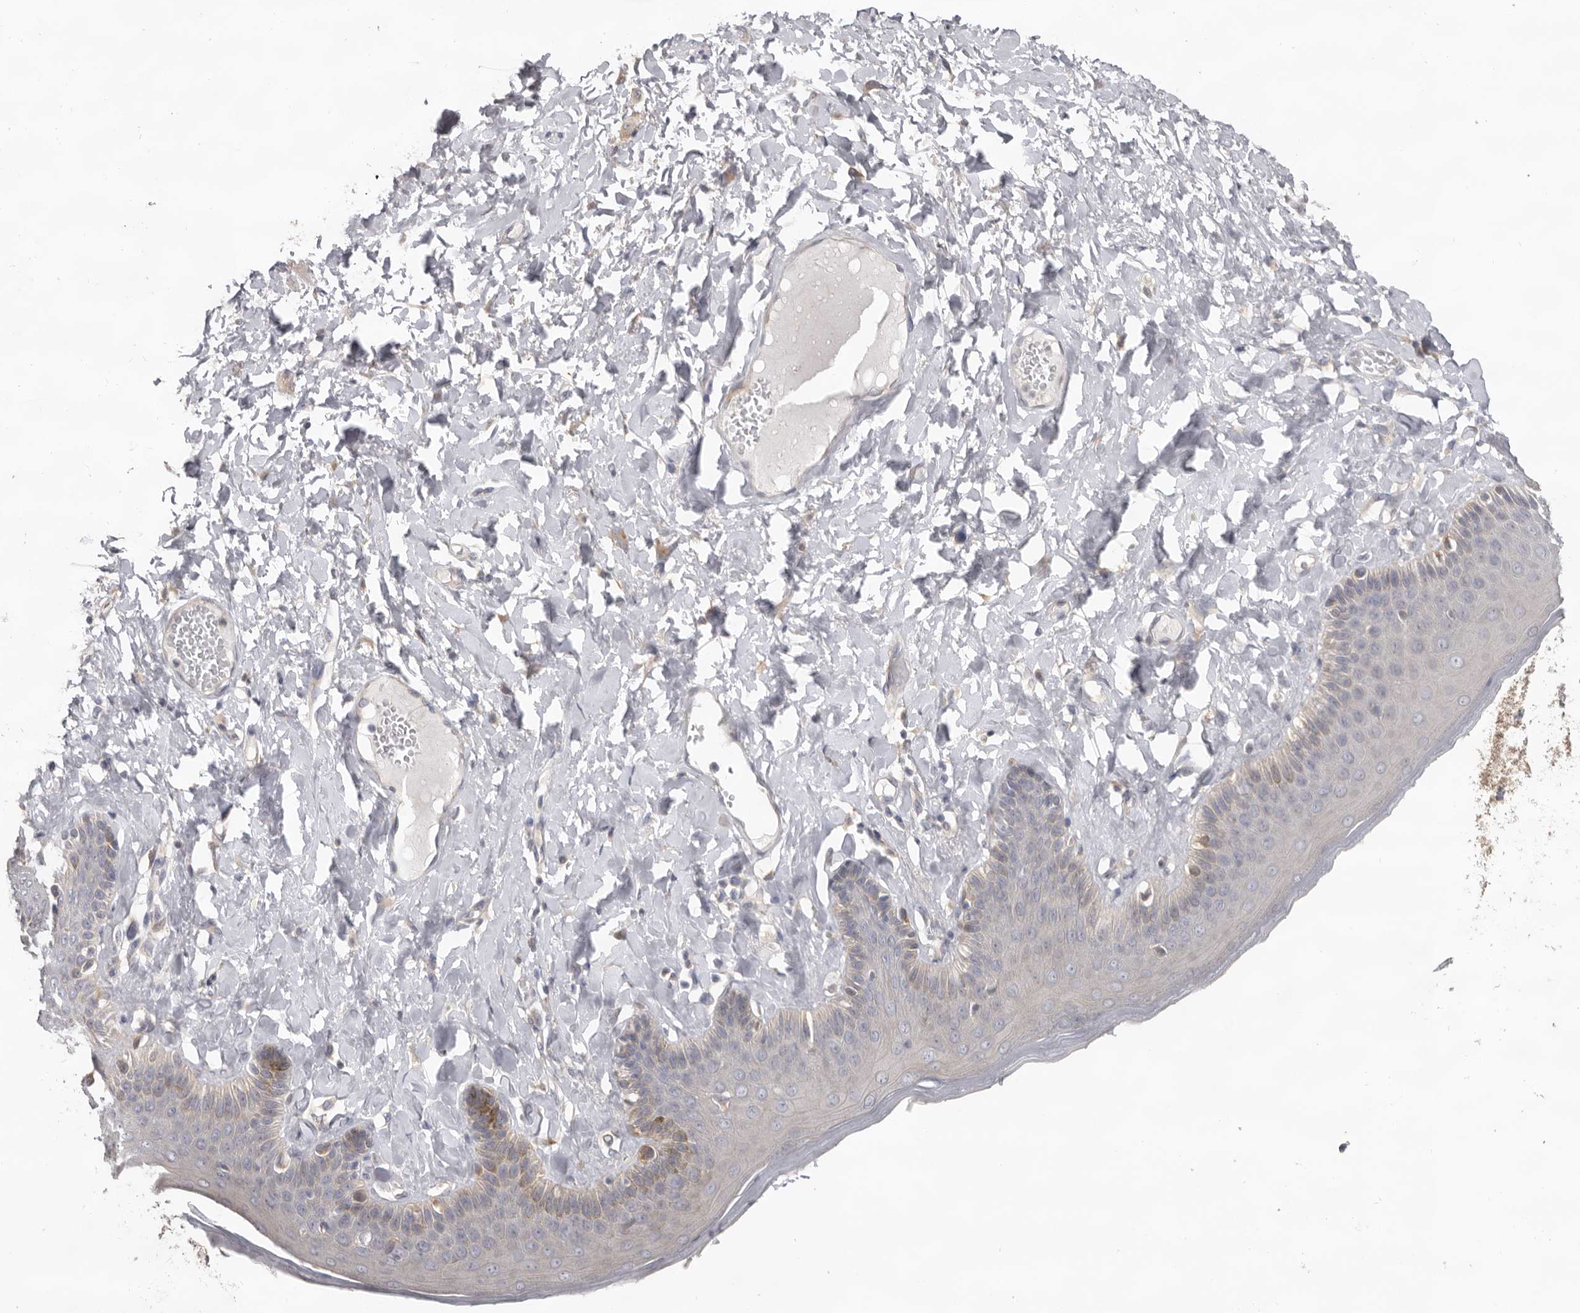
{"staining": {"intensity": "weak", "quantity": "<25%", "location": "cytoplasmic/membranous"}, "tissue": "skin", "cell_type": "Epidermal cells", "image_type": "normal", "snomed": [{"axis": "morphology", "description": "Normal tissue, NOS"}, {"axis": "topography", "description": "Anal"}], "caption": "The image reveals no staining of epidermal cells in unremarkable skin. (Immunohistochemistry, brightfield microscopy, high magnification).", "gene": "HINT3", "patient": {"sex": "male", "age": 69}}